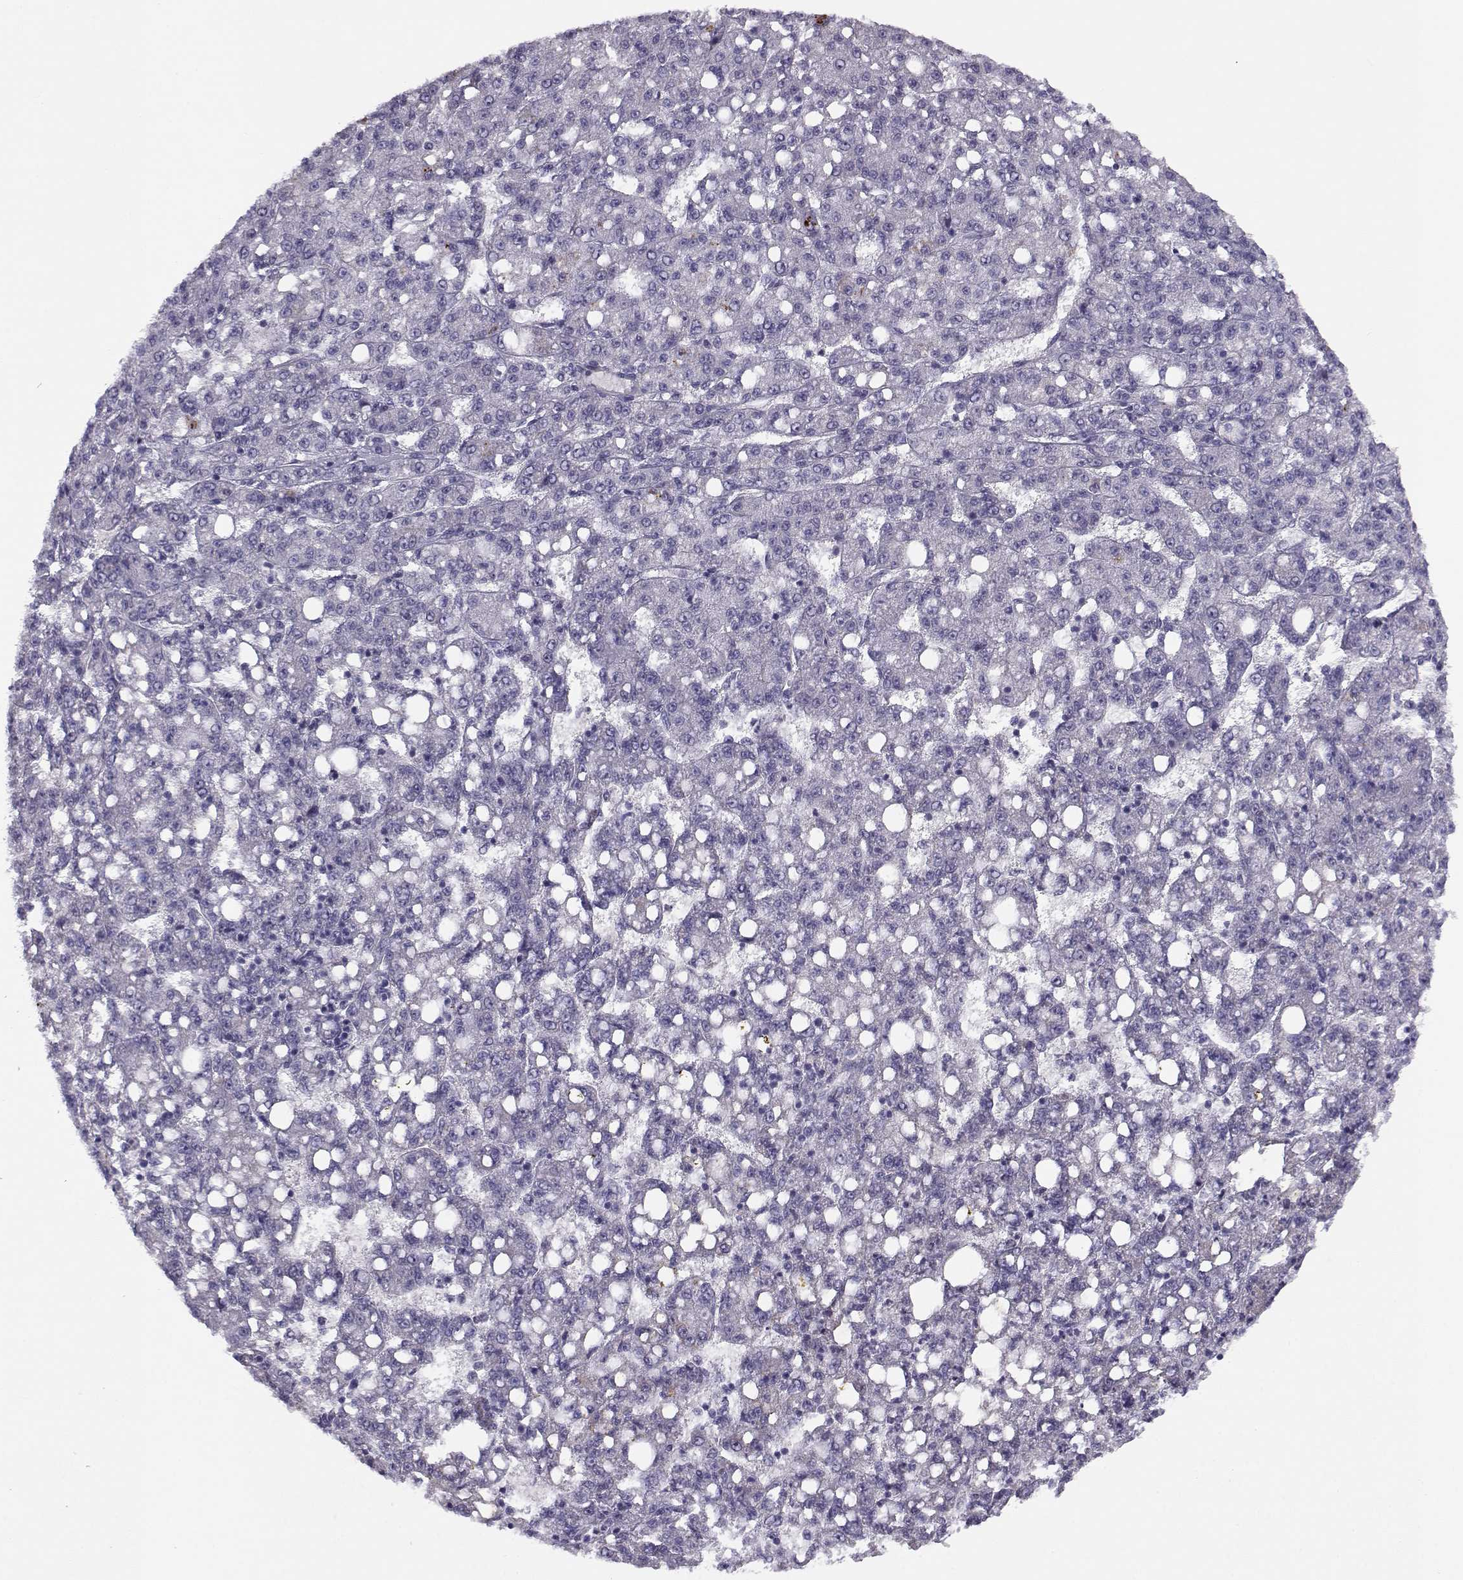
{"staining": {"intensity": "negative", "quantity": "none", "location": "none"}, "tissue": "liver cancer", "cell_type": "Tumor cells", "image_type": "cancer", "snomed": [{"axis": "morphology", "description": "Carcinoma, Hepatocellular, NOS"}, {"axis": "topography", "description": "Liver"}], "caption": "Liver hepatocellular carcinoma was stained to show a protein in brown. There is no significant positivity in tumor cells.", "gene": "CFAP77", "patient": {"sex": "female", "age": 65}}